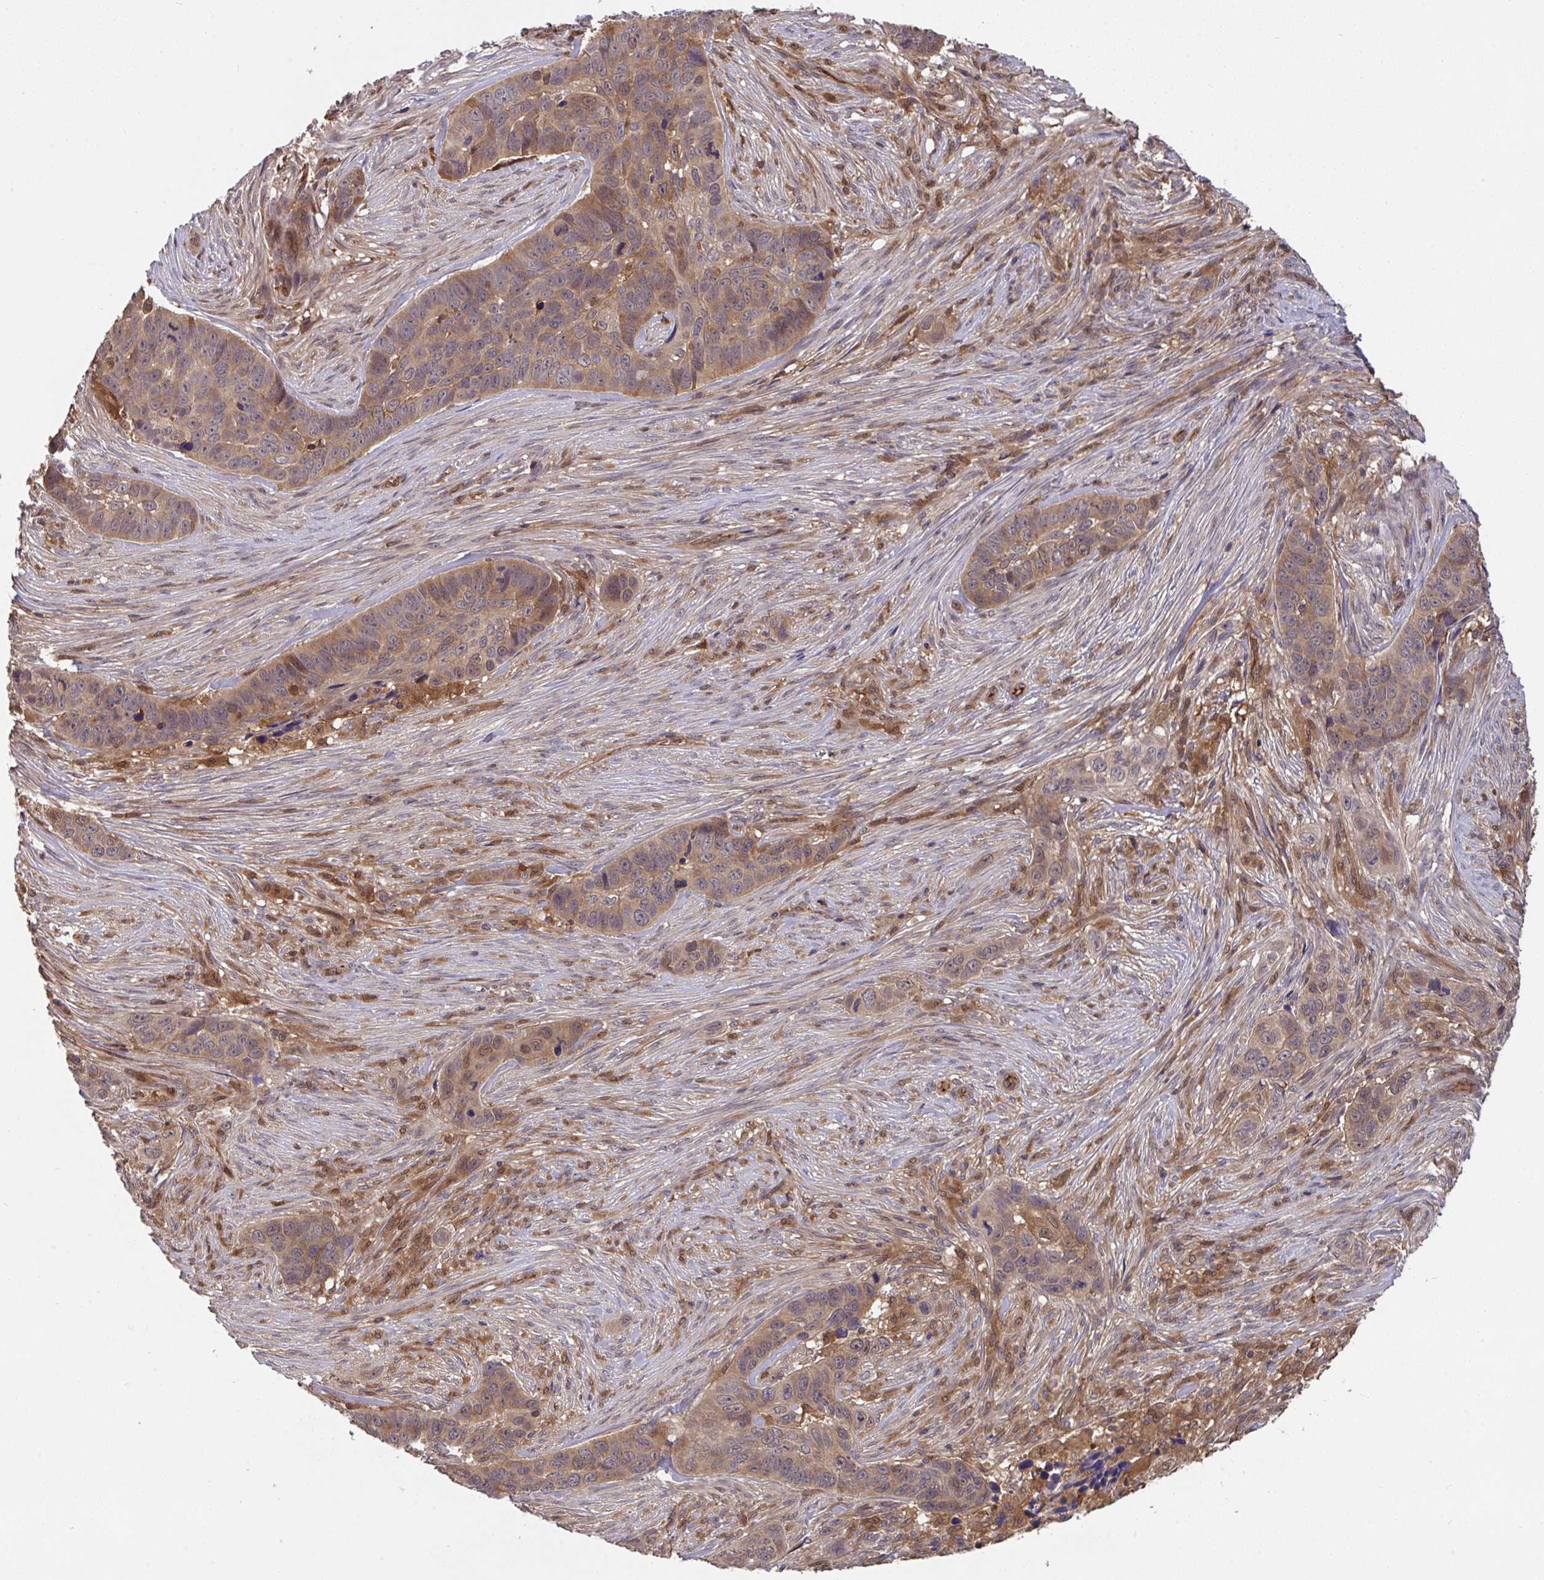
{"staining": {"intensity": "moderate", "quantity": ">75%", "location": "cytoplasmic/membranous"}, "tissue": "skin cancer", "cell_type": "Tumor cells", "image_type": "cancer", "snomed": [{"axis": "morphology", "description": "Basal cell carcinoma"}, {"axis": "topography", "description": "Skin"}], "caption": "An image of skin basal cell carcinoma stained for a protein shows moderate cytoplasmic/membranous brown staining in tumor cells.", "gene": "TIGAR", "patient": {"sex": "female", "age": 82}}